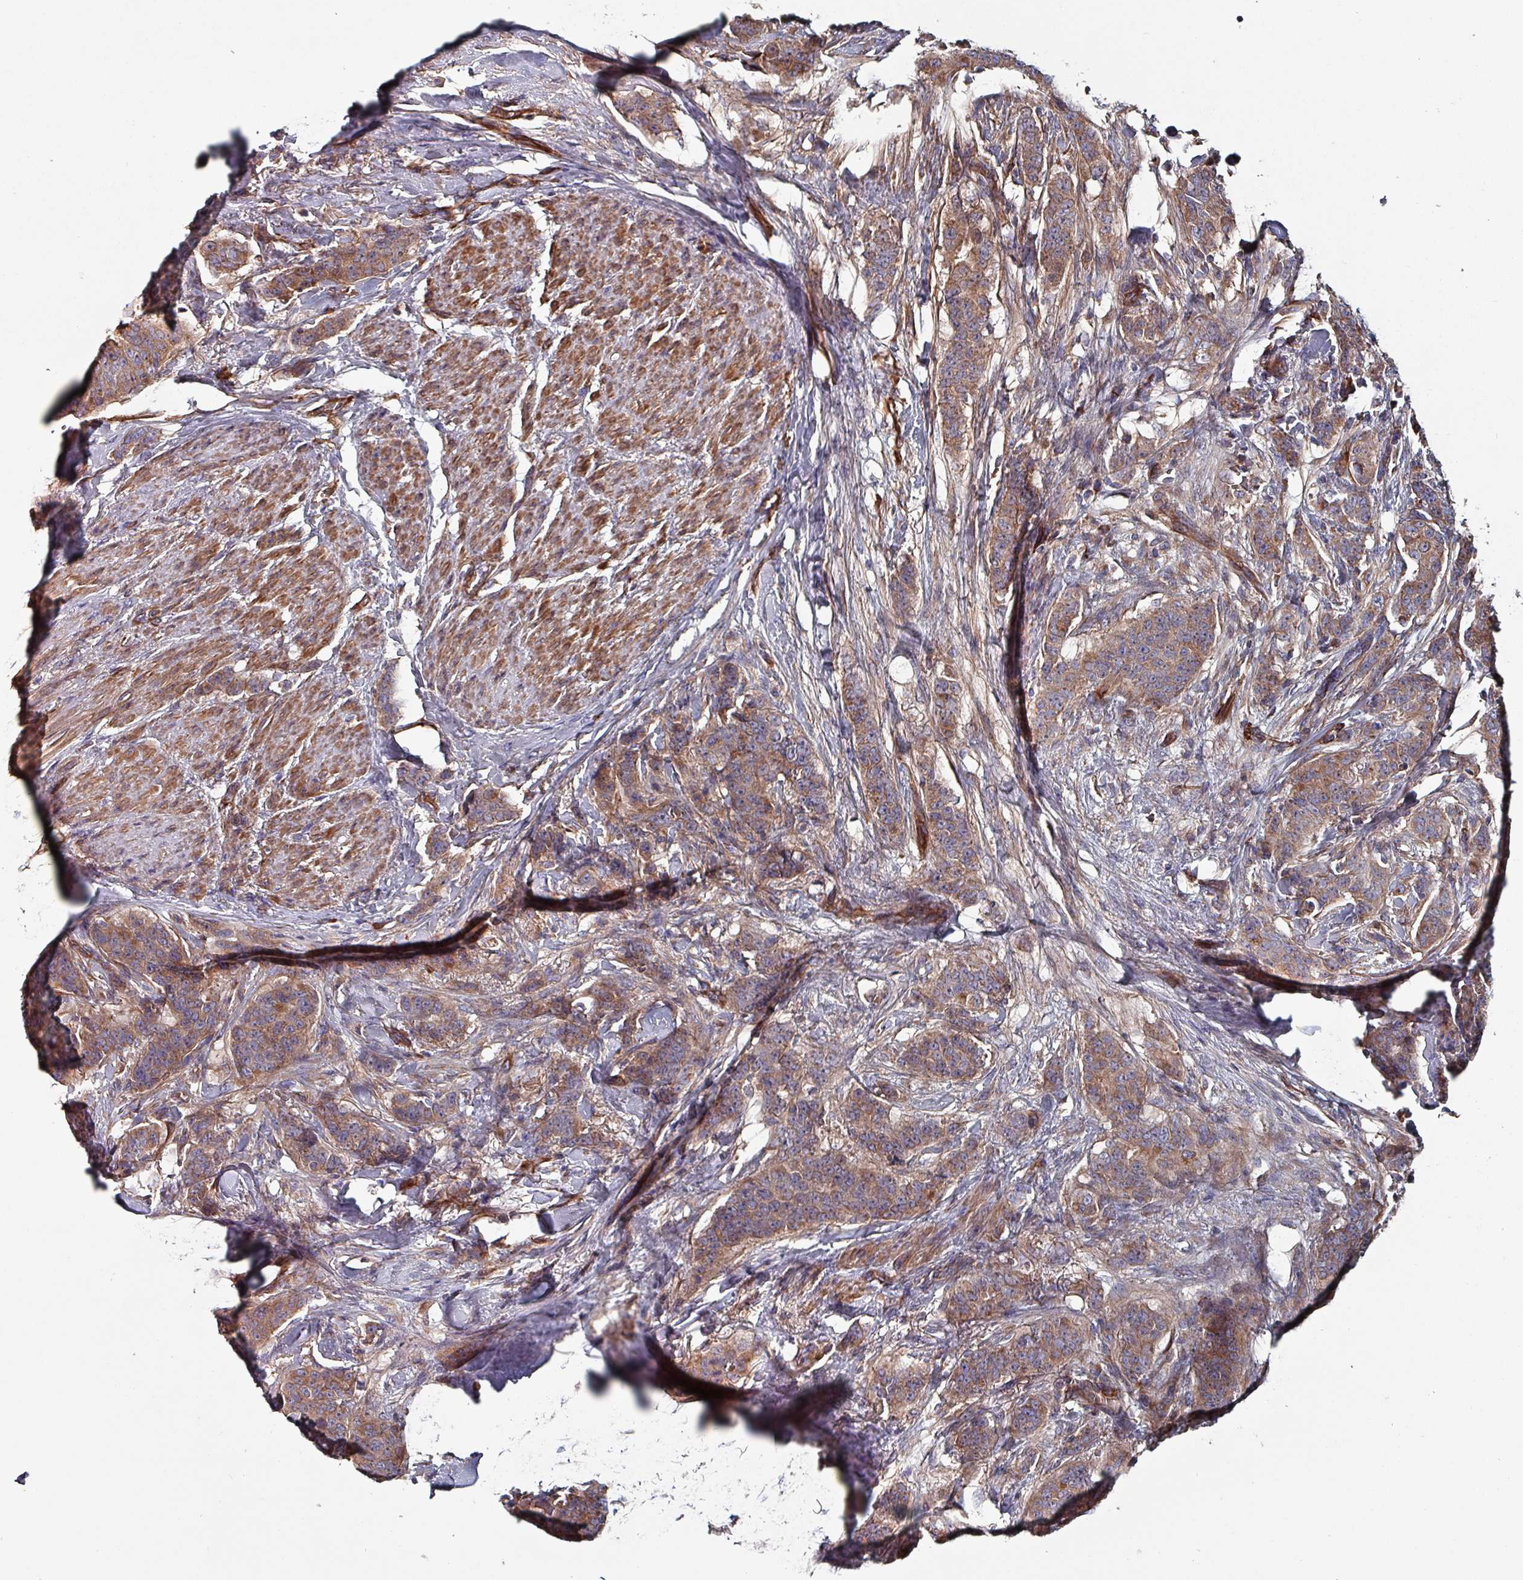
{"staining": {"intensity": "moderate", "quantity": ">75%", "location": "cytoplasmic/membranous"}, "tissue": "breast cancer", "cell_type": "Tumor cells", "image_type": "cancer", "snomed": [{"axis": "morphology", "description": "Duct carcinoma"}, {"axis": "topography", "description": "Breast"}], "caption": "Immunohistochemistry of human breast cancer (infiltrating ductal carcinoma) reveals medium levels of moderate cytoplasmic/membranous positivity in approximately >75% of tumor cells.", "gene": "ANO10", "patient": {"sex": "female", "age": 40}}